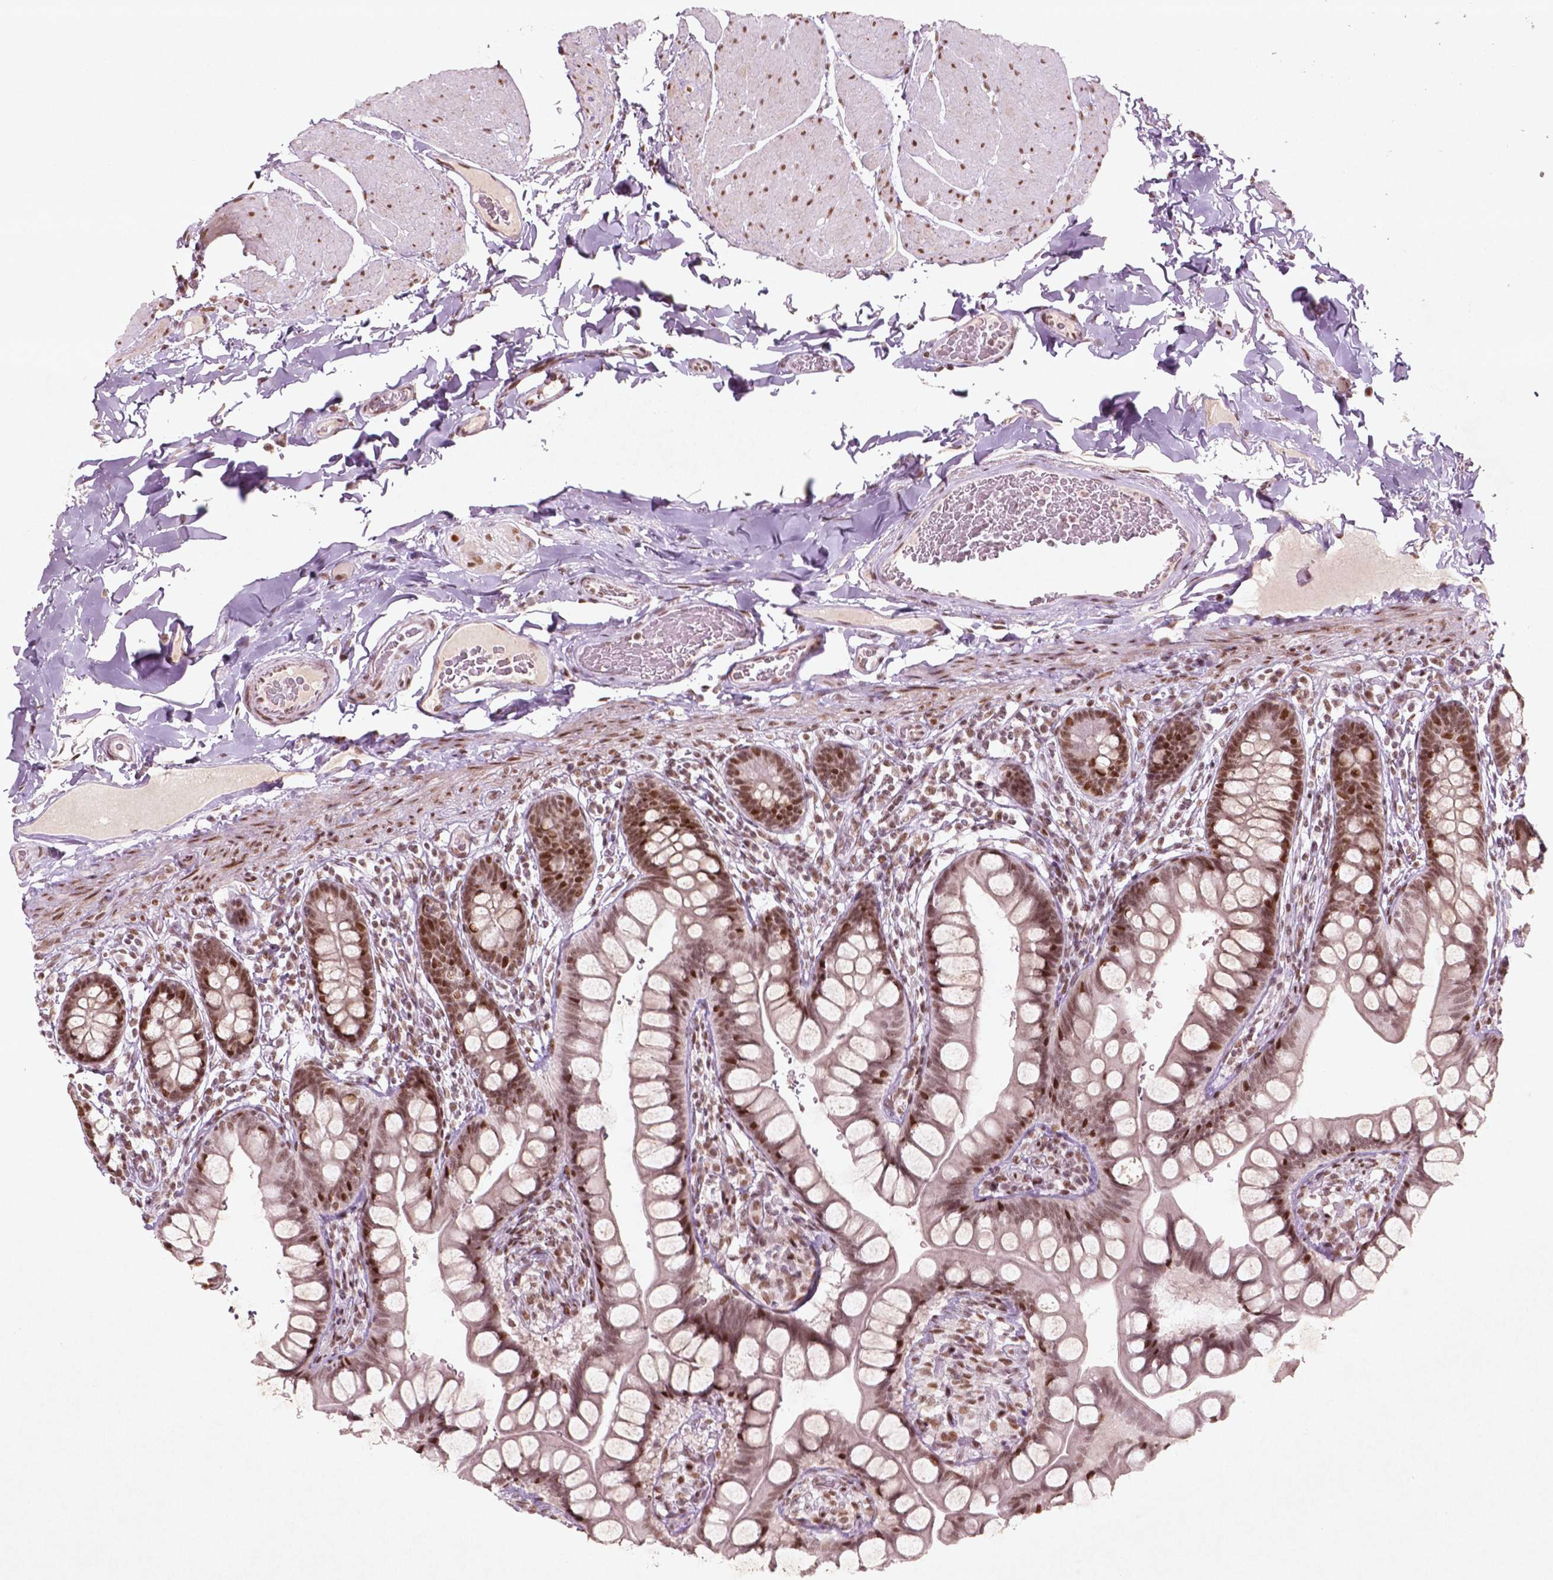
{"staining": {"intensity": "moderate", "quantity": ">75%", "location": "nuclear"}, "tissue": "small intestine", "cell_type": "Glandular cells", "image_type": "normal", "snomed": [{"axis": "morphology", "description": "Normal tissue, NOS"}, {"axis": "topography", "description": "Small intestine"}], "caption": "About >75% of glandular cells in normal small intestine exhibit moderate nuclear protein staining as visualized by brown immunohistochemical staining.", "gene": "HMG20B", "patient": {"sex": "male", "age": 70}}